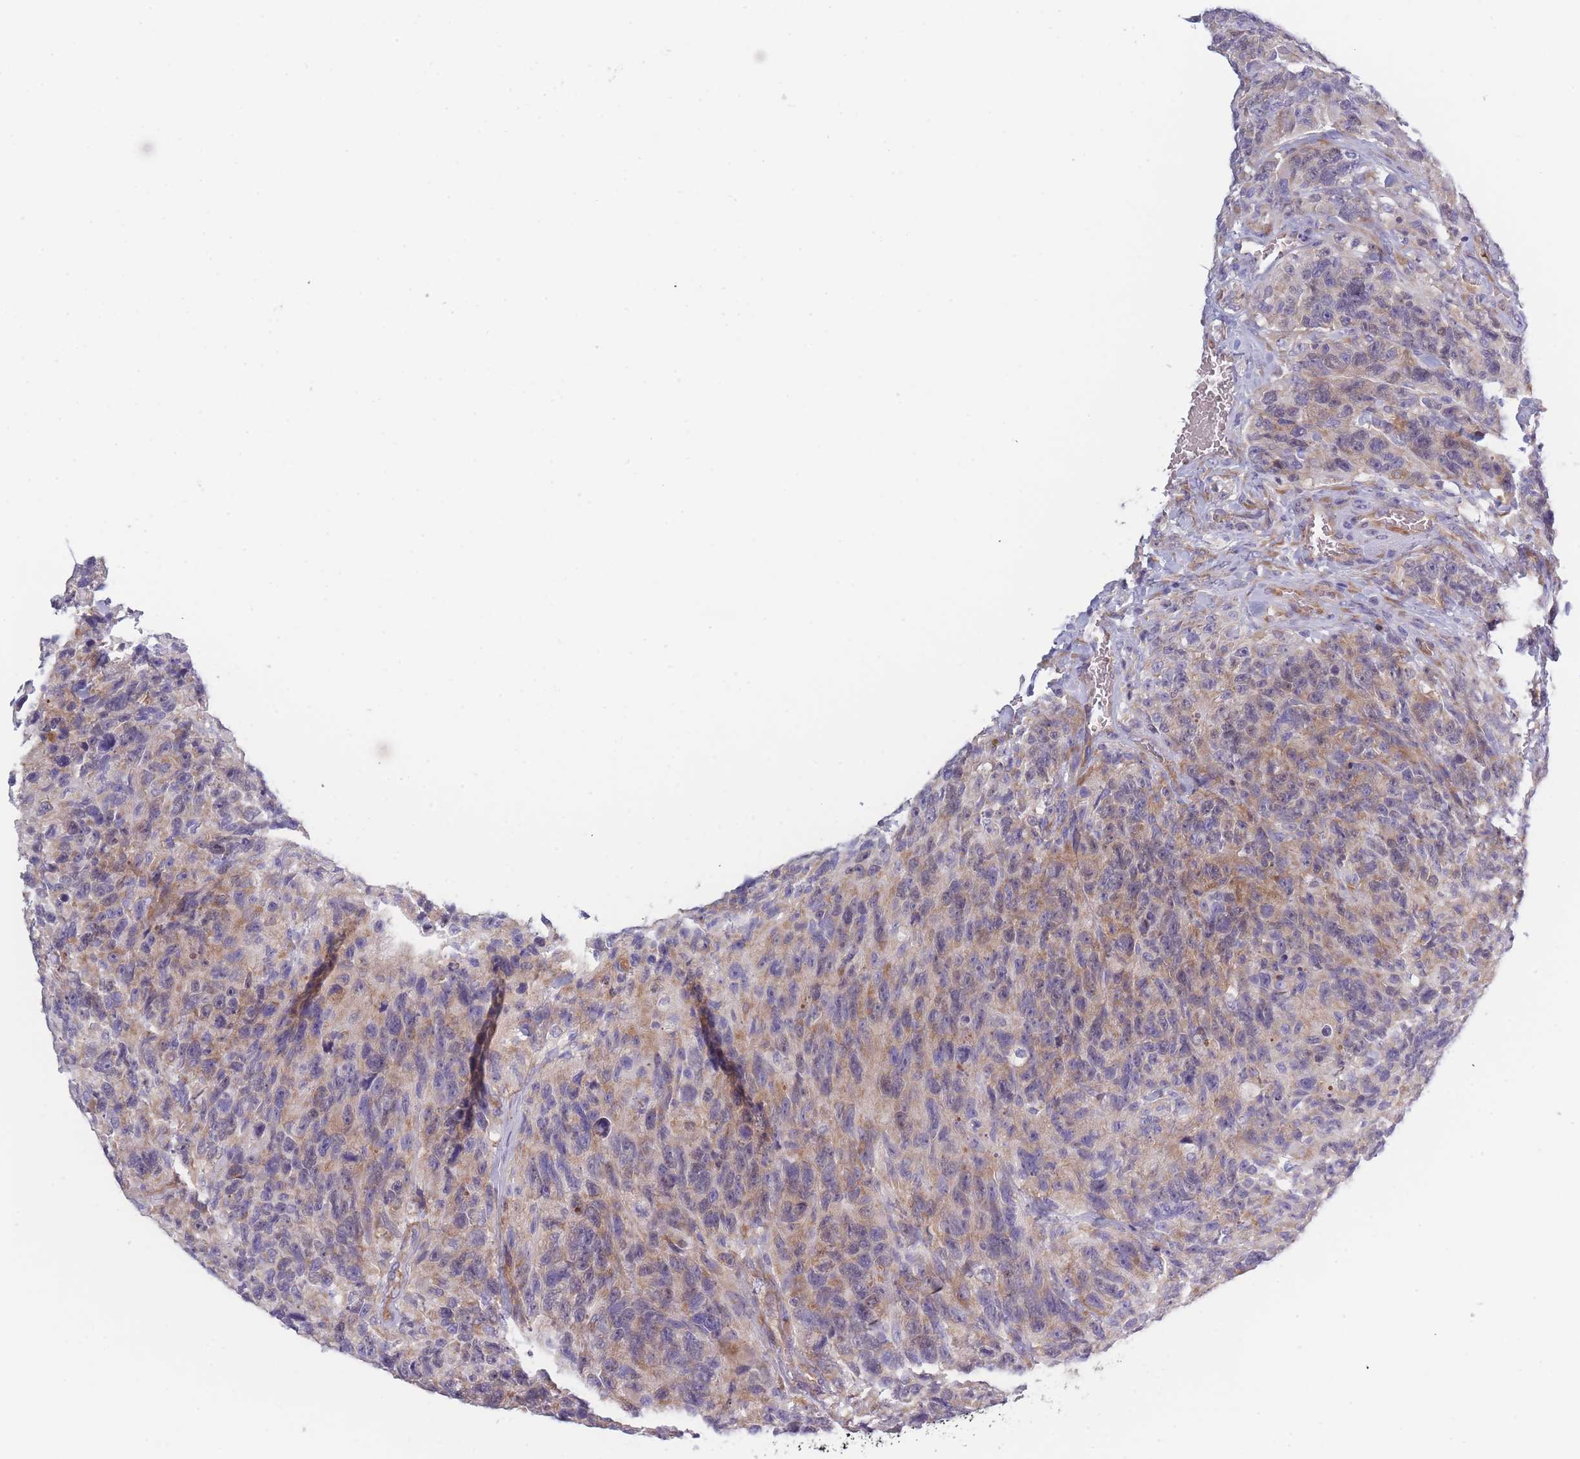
{"staining": {"intensity": "negative", "quantity": "none", "location": "none"}, "tissue": "glioma", "cell_type": "Tumor cells", "image_type": "cancer", "snomed": [{"axis": "morphology", "description": "Glioma, malignant, High grade"}, {"axis": "topography", "description": "Brain"}], "caption": "Immunohistochemistry (IHC) micrograph of neoplastic tissue: human glioma stained with DAB (3,3'-diaminobenzidine) reveals no significant protein positivity in tumor cells. (Stains: DAB (3,3'-diaminobenzidine) immunohistochemistry (IHC) with hematoxylin counter stain, Microscopy: brightfield microscopy at high magnification).", "gene": "NDUFAF6", "patient": {"sex": "male", "age": 69}}